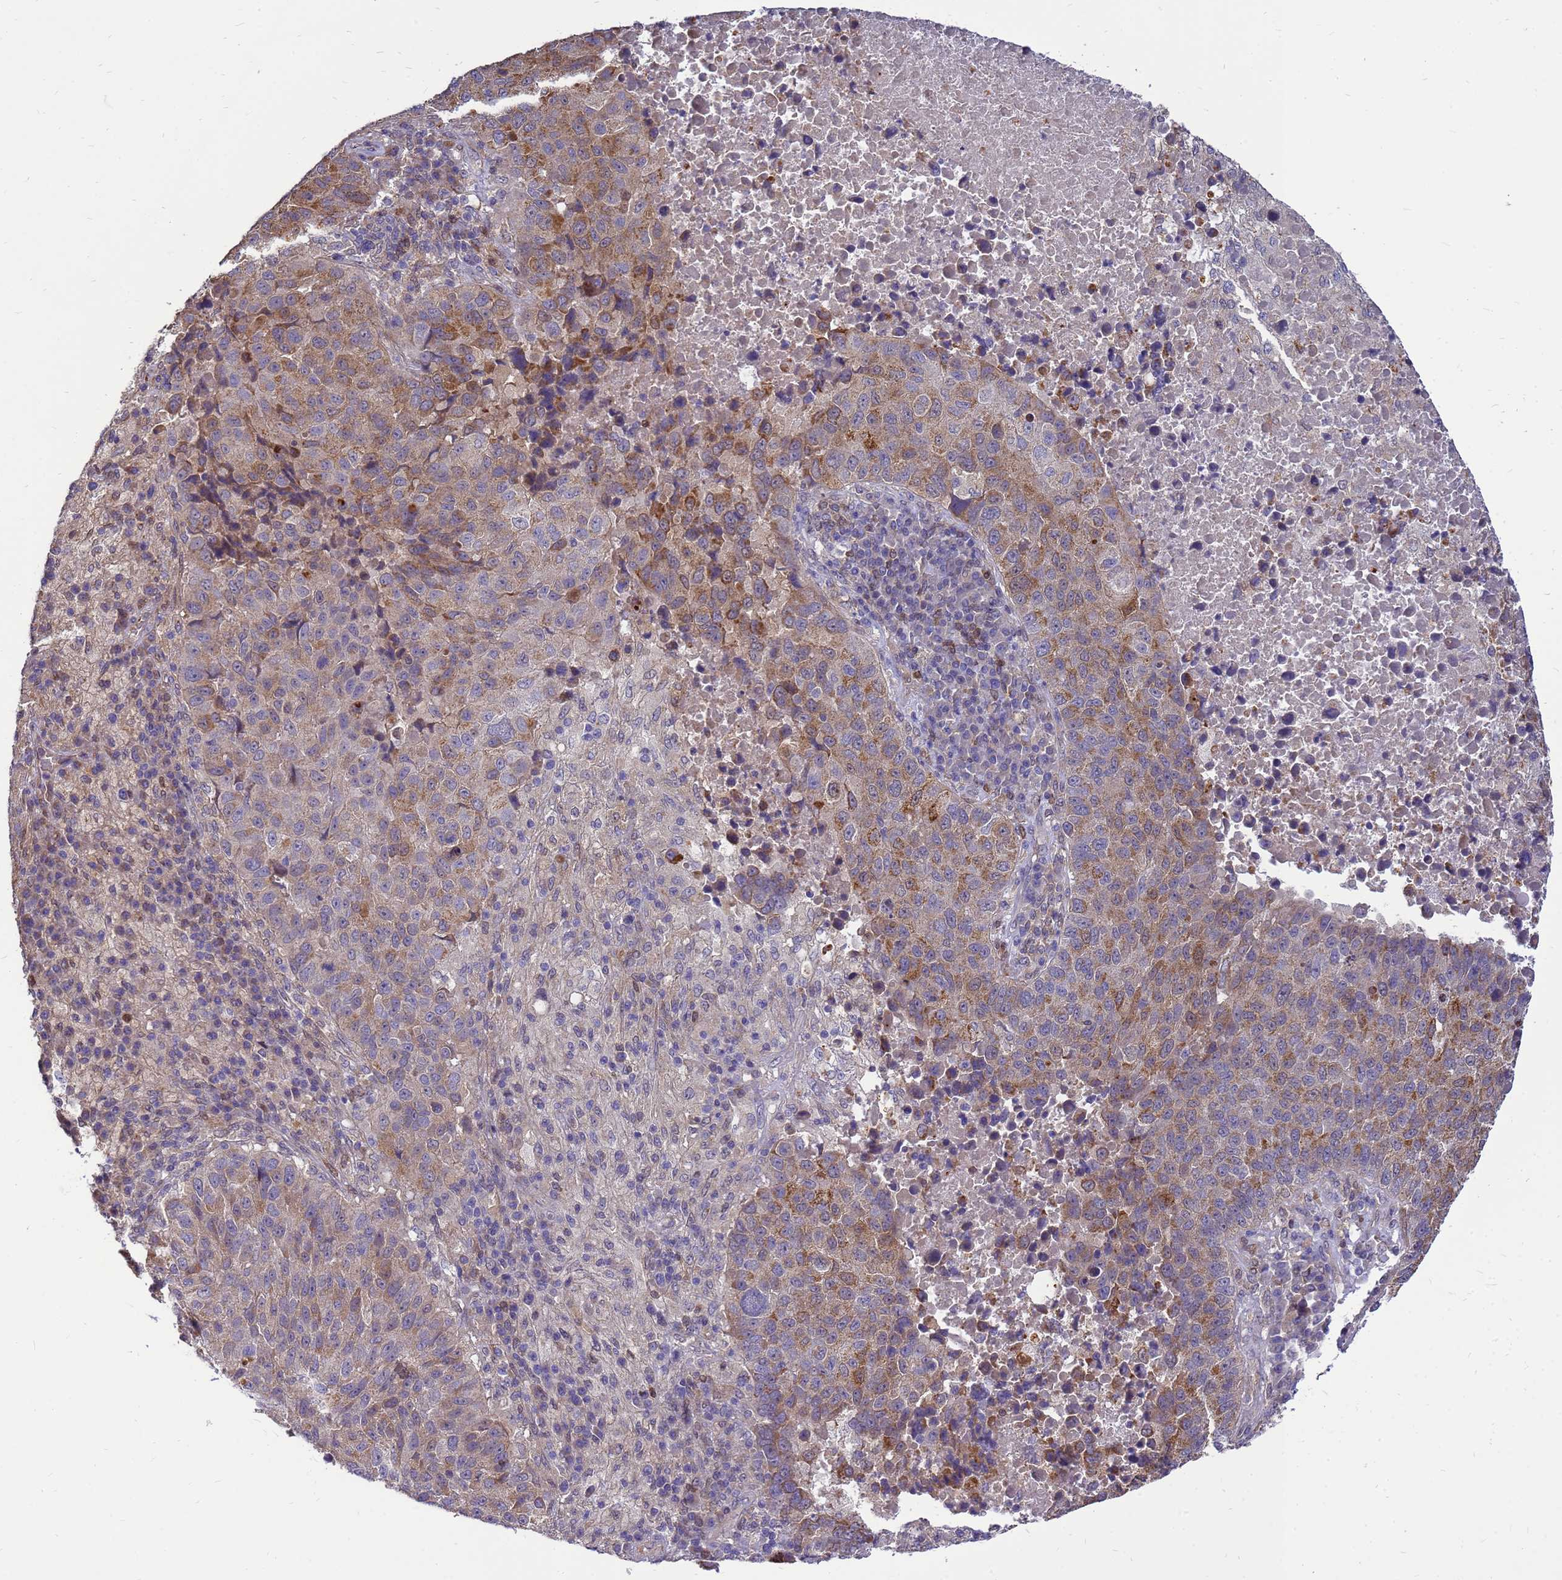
{"staining": {"intensity": "moderate", "quantity": "25%-75%", "location": "cytoplasmic/membranous"}, "tissue": "lung cancer", "cell_type": "Tumor cells", "image_type": "cancer", "snomed": [{"axis": "morphology", "description": "Squamous cell carcinoma, NOS"}, {"axis": "topography", "description": "Lung"}], "caption": "An immunohistochemistry image of neoplastic tissue is shown. Protein staining in brown labels moderate cytoplasmic/membranous positivity in squamous cell carcinoma (lung) within tumor cells.", "gene": "EIF4EBP3", "patient": {"sex": "male", "age": 73}}